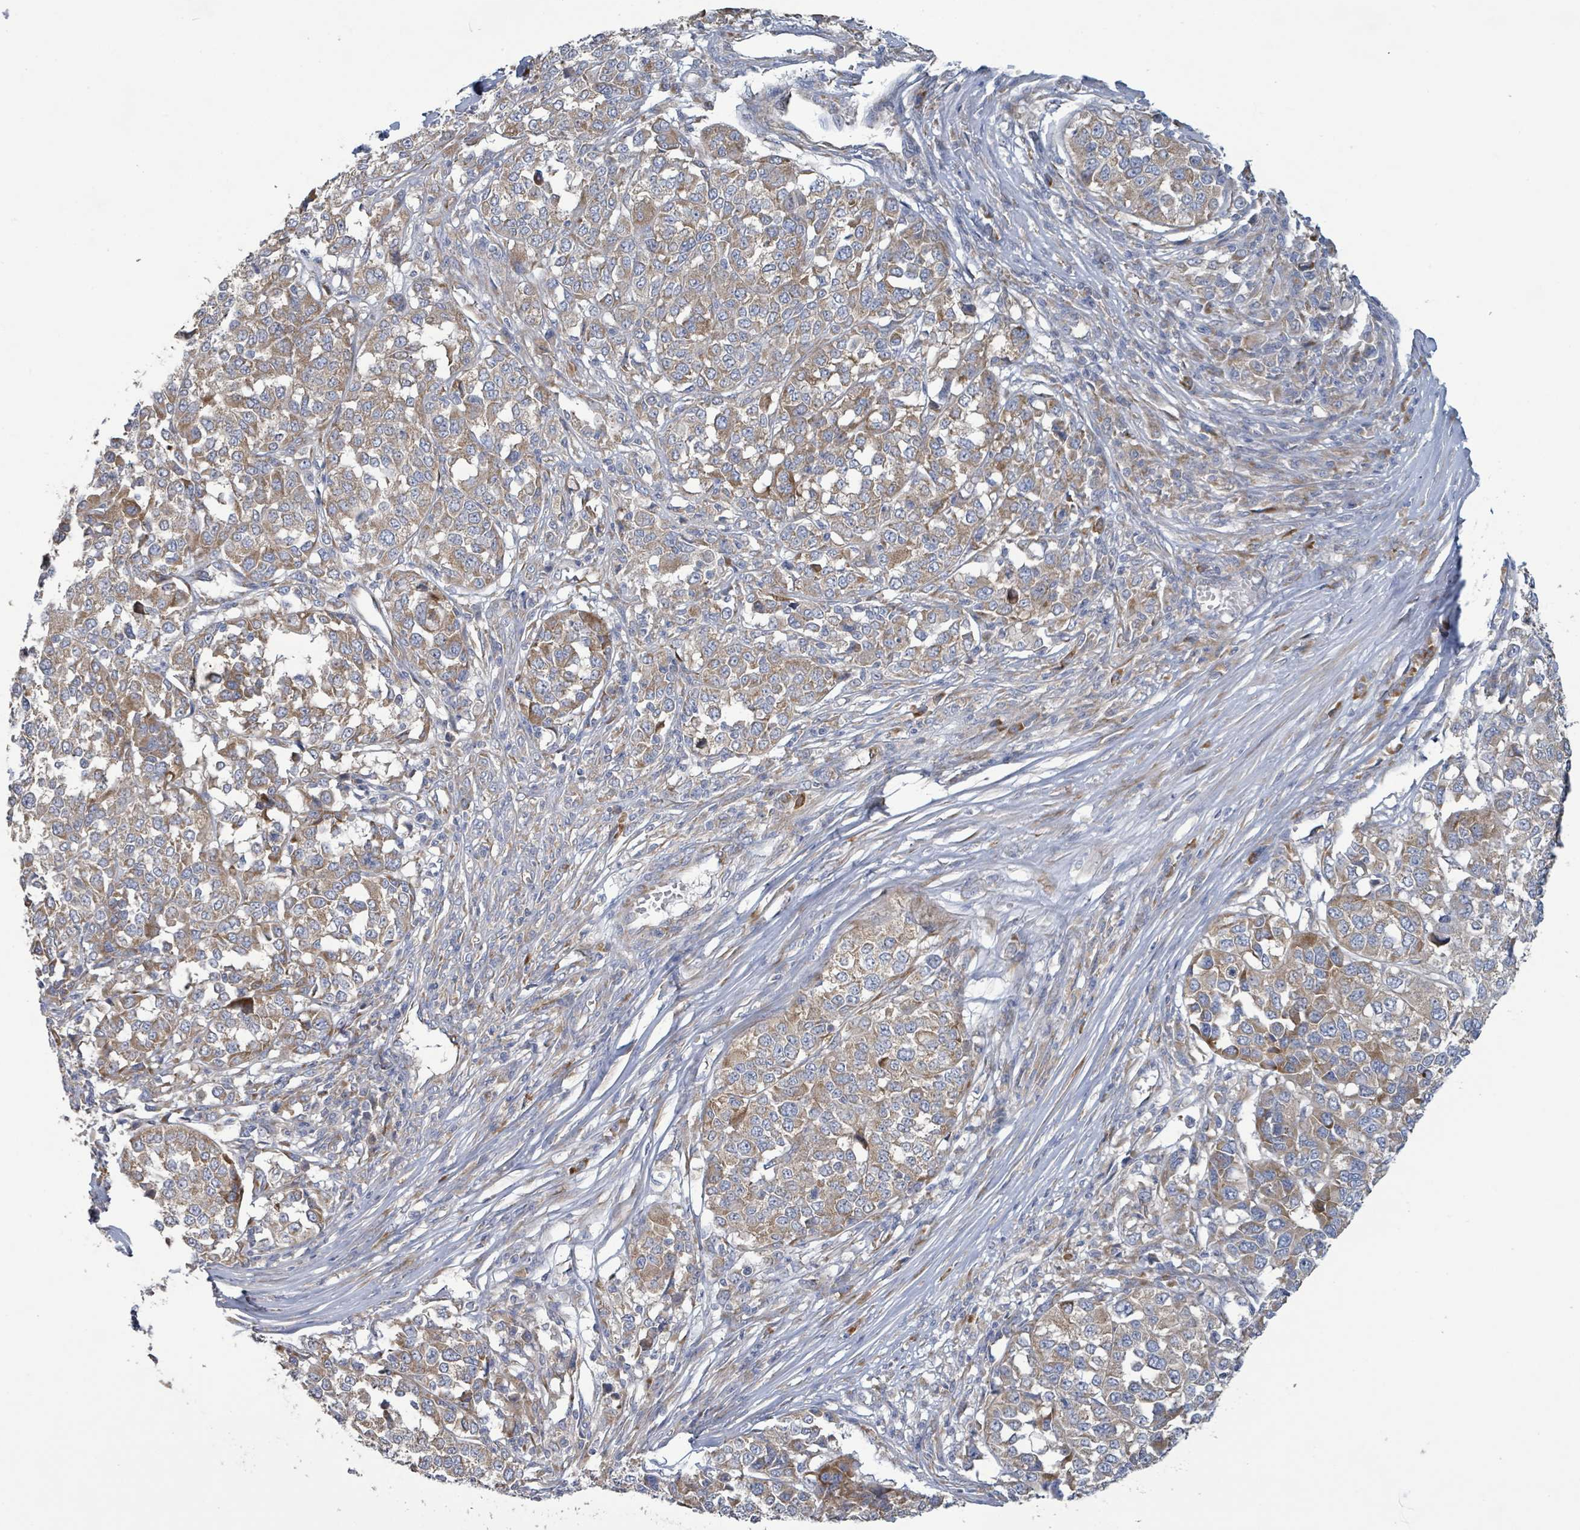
{"staining": {"intensity": "moderate", "quantity": ">75%", "location": "cytoplasmic/membranous"}, "tissue": "melanoma", "cell_type": "Tumor cells", "image_type": "cancer", "snomed": [{"axis": "morphology", "description": "Malignant melanoma, Metastatic site"}, {"axis": "topography", "description": "Lymph node"}], "caption": "There is medium levels of moderate cytoplasmic/membranous expression in tumor cells of malignant melanoma (metastatic site), as demonstrated by immunohistochemical staining (brown color).", "gene": "RPL32", "patient": {"sex": "male", "age": 44}}